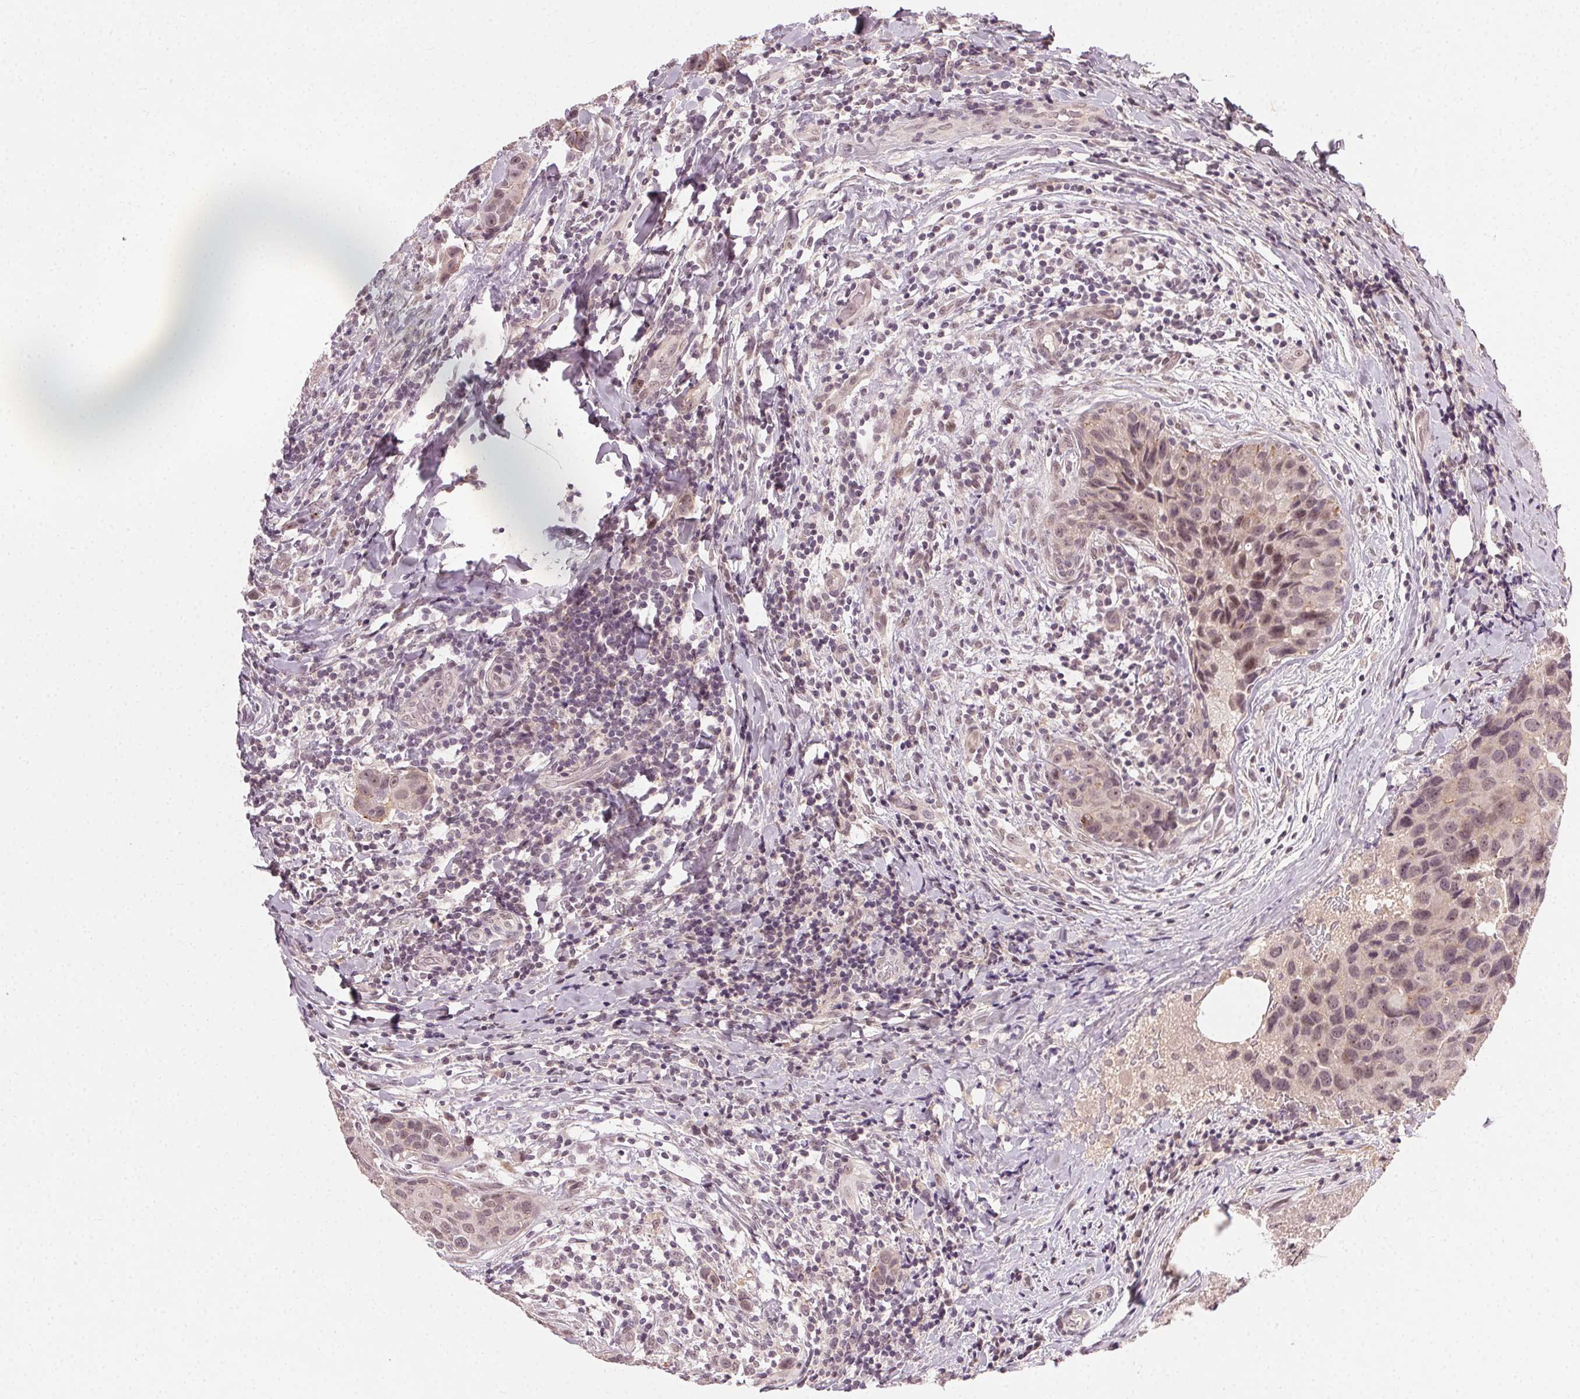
{"staining": {"intensity": "weak", "quantity": "<25%", "location": "nuclear"}, "tissue": "breast cancer", "cell_type": "Tumor cells", "image_type": "cancer", "snomed": [{"axis": "morphology", "description": "Duct carcinoma"}, {"axis": "topography", "description": "Breast"}], "caption": "High magnification brightfield microscopy of breast cancer stained with DAB (brown) and counterstained with hematoxylin (blue): tumor cells show no significant expression.", "gene": "TUB", "patient": {"sex": "female", "age": 24}}